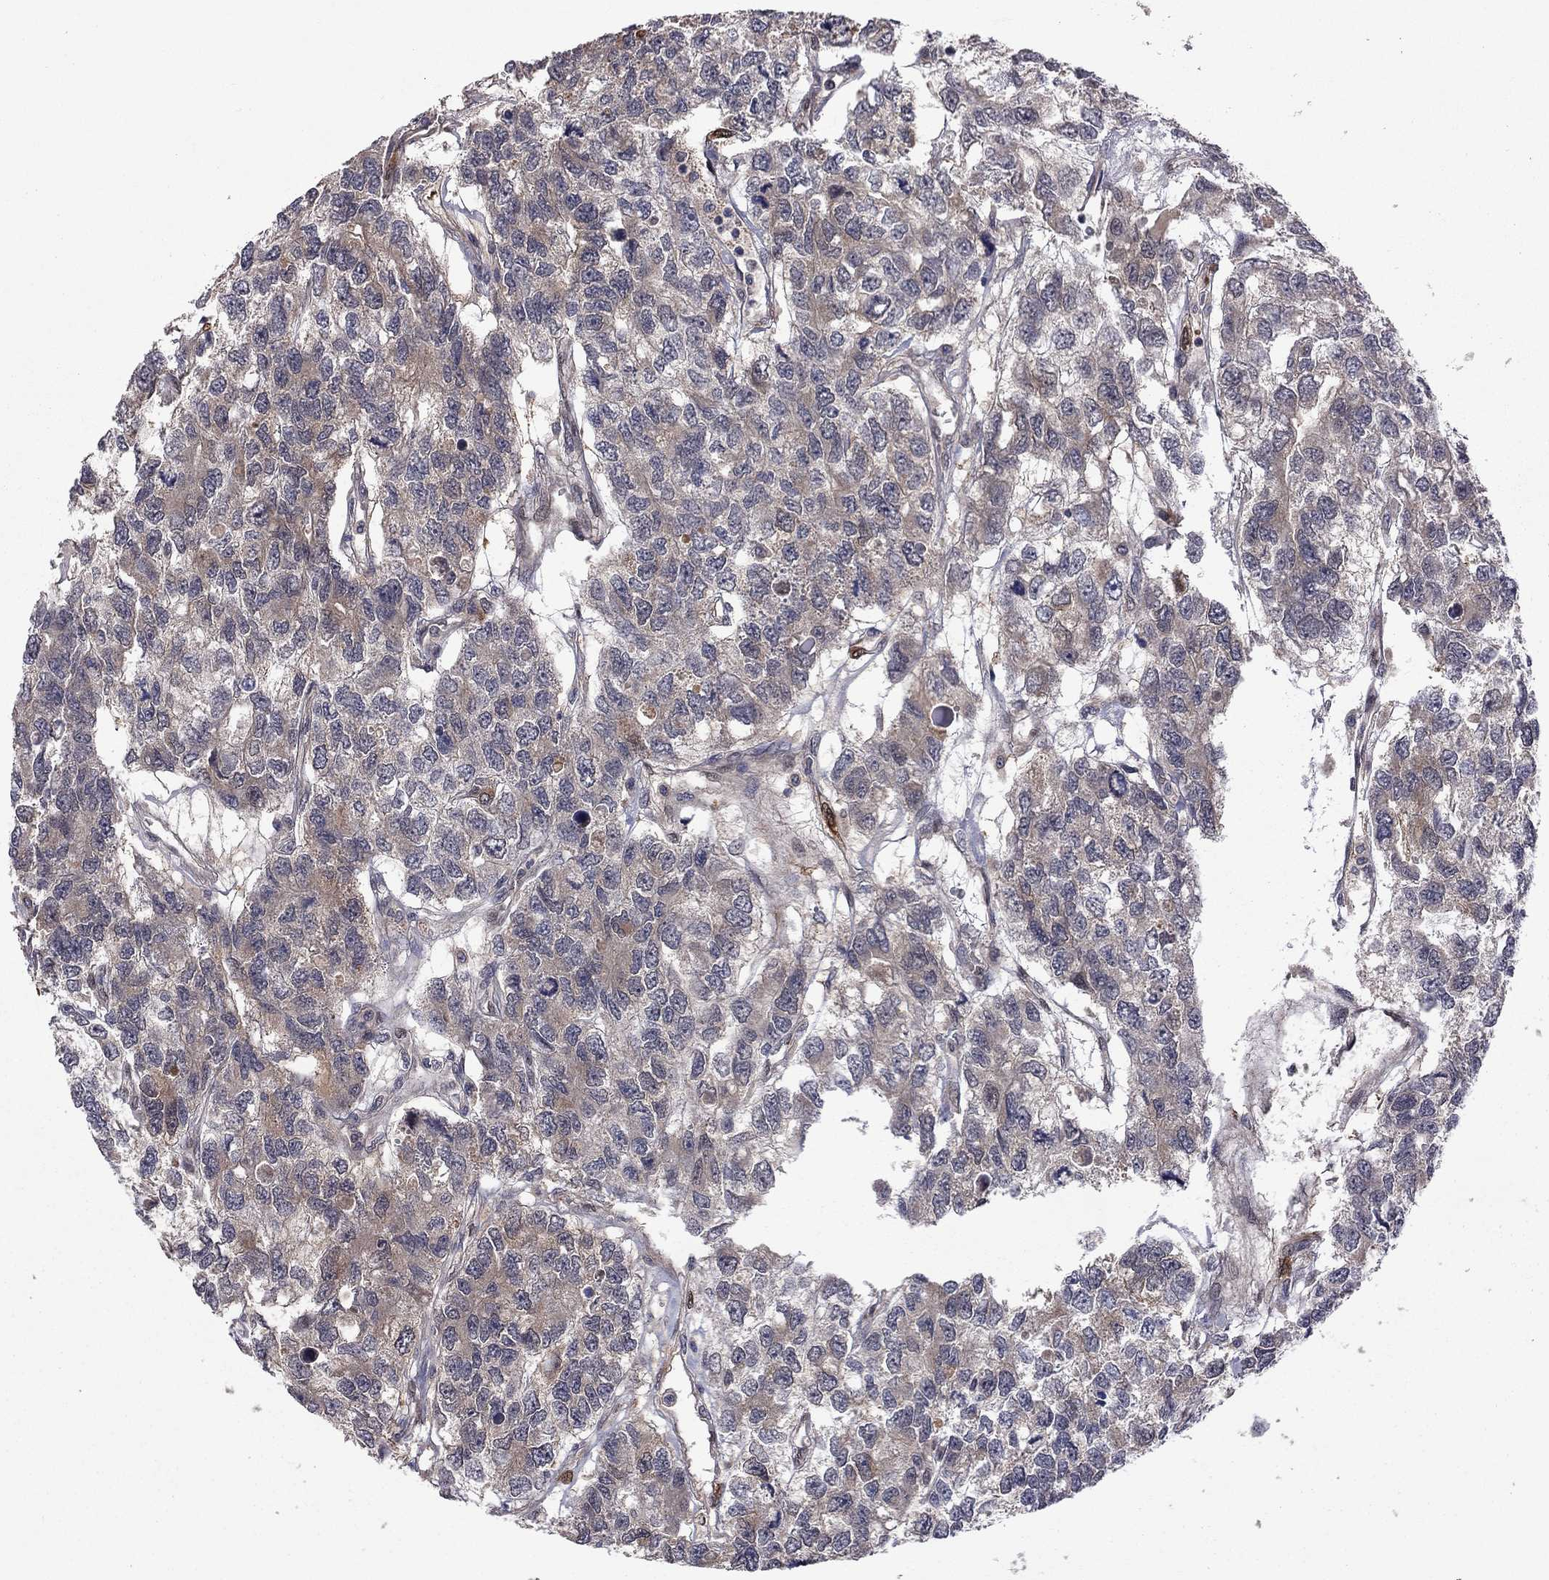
{"staining": {"intensity": "strong", "quantity": "<25%", "location": "cytoplasmic/membranous"}, "tissue": "testis cancer", "cell_type": "Tumor cells", "image_type": "cancer", "snomed": [{"axis": "morphology", "description": "Seminoma, NOS"}, {"axis": "topography", "description": "Testis"}], "caption": "A photomicrograph of human testis cancer stained for a protein reveals strong cytoplasmic/membranous brown staining in tumor cells.", "gene": "GPAA1", "patient": {"sex": "male", "age": 52}}